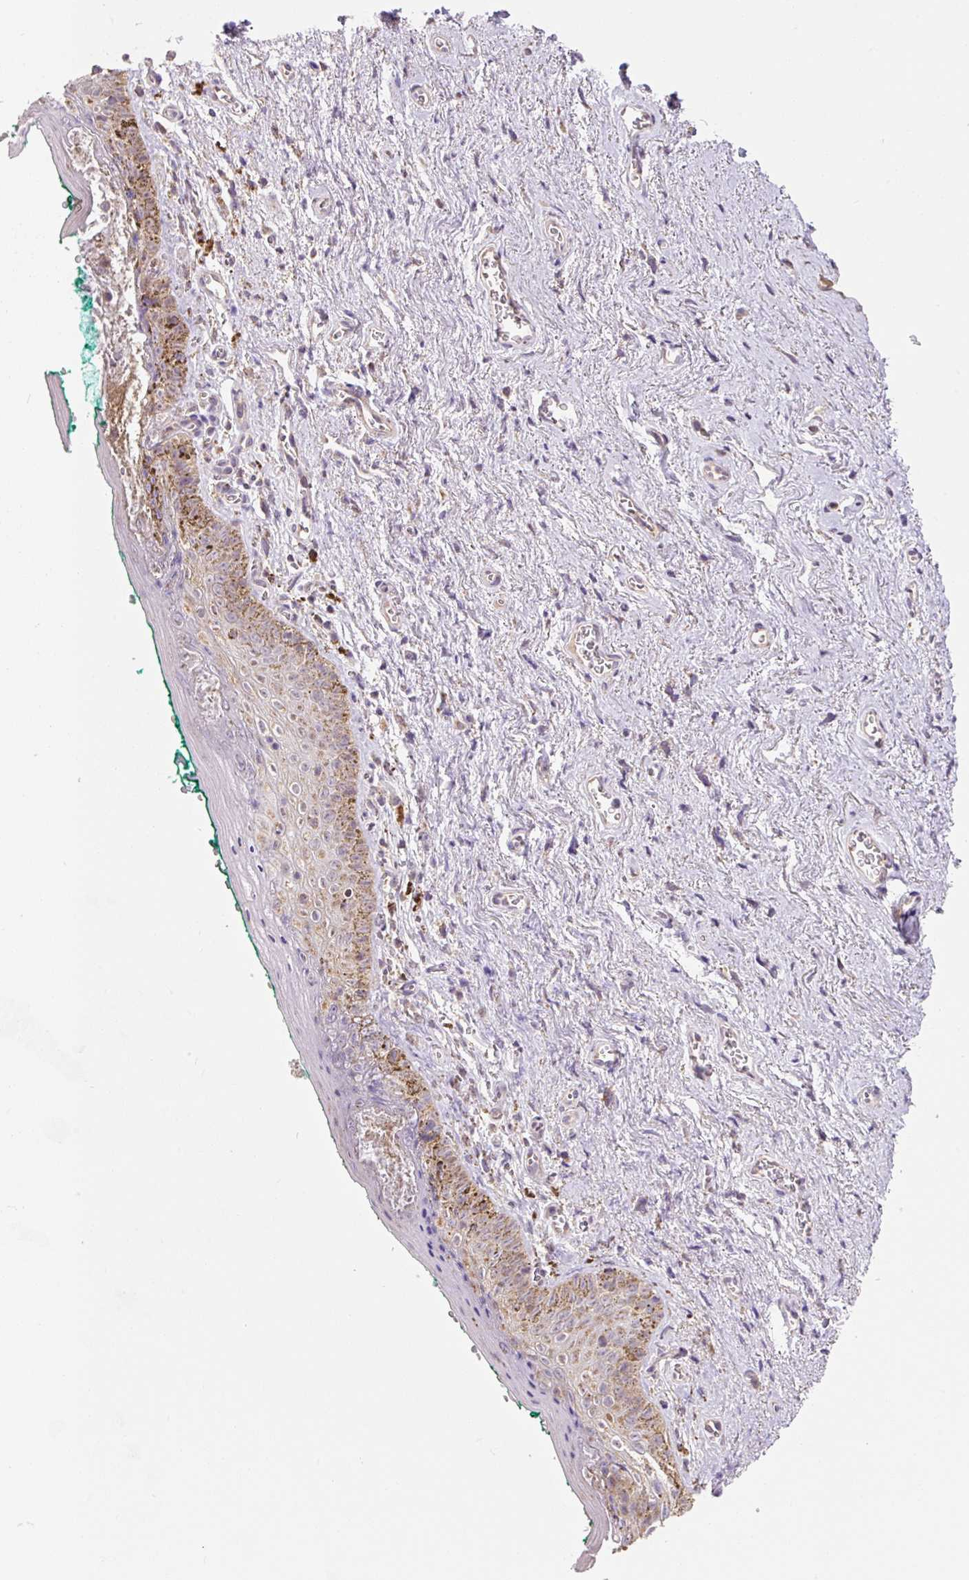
{"staining": {"intensity": "moderate", "quantity": "25%-75%", "location": "cytoplasmic/membranous"}, "tissue": "vagina", "cell_type": "Squamous epithelial cells", "image_type": "normal", "snomed": [{"axis": "morphology", "description": "Normal tissue, NOS"}, {"axis": "topography", "description": "Vulva"}, {"axis": "topography", "description": "Vagina"}, {"axis": "topography", "description": "Peripheral nerve tissue"}], "caption": "IHC of unremarkable human vagina displays medium levels of moderate cytoplasmic/membranous positivity in about 25%-75% of squamous epithelial cells. (IHC, brightfield microscopy, high magnification).", "gene": "MFSD9", "patient": {"sex": "female", "age": 66}}